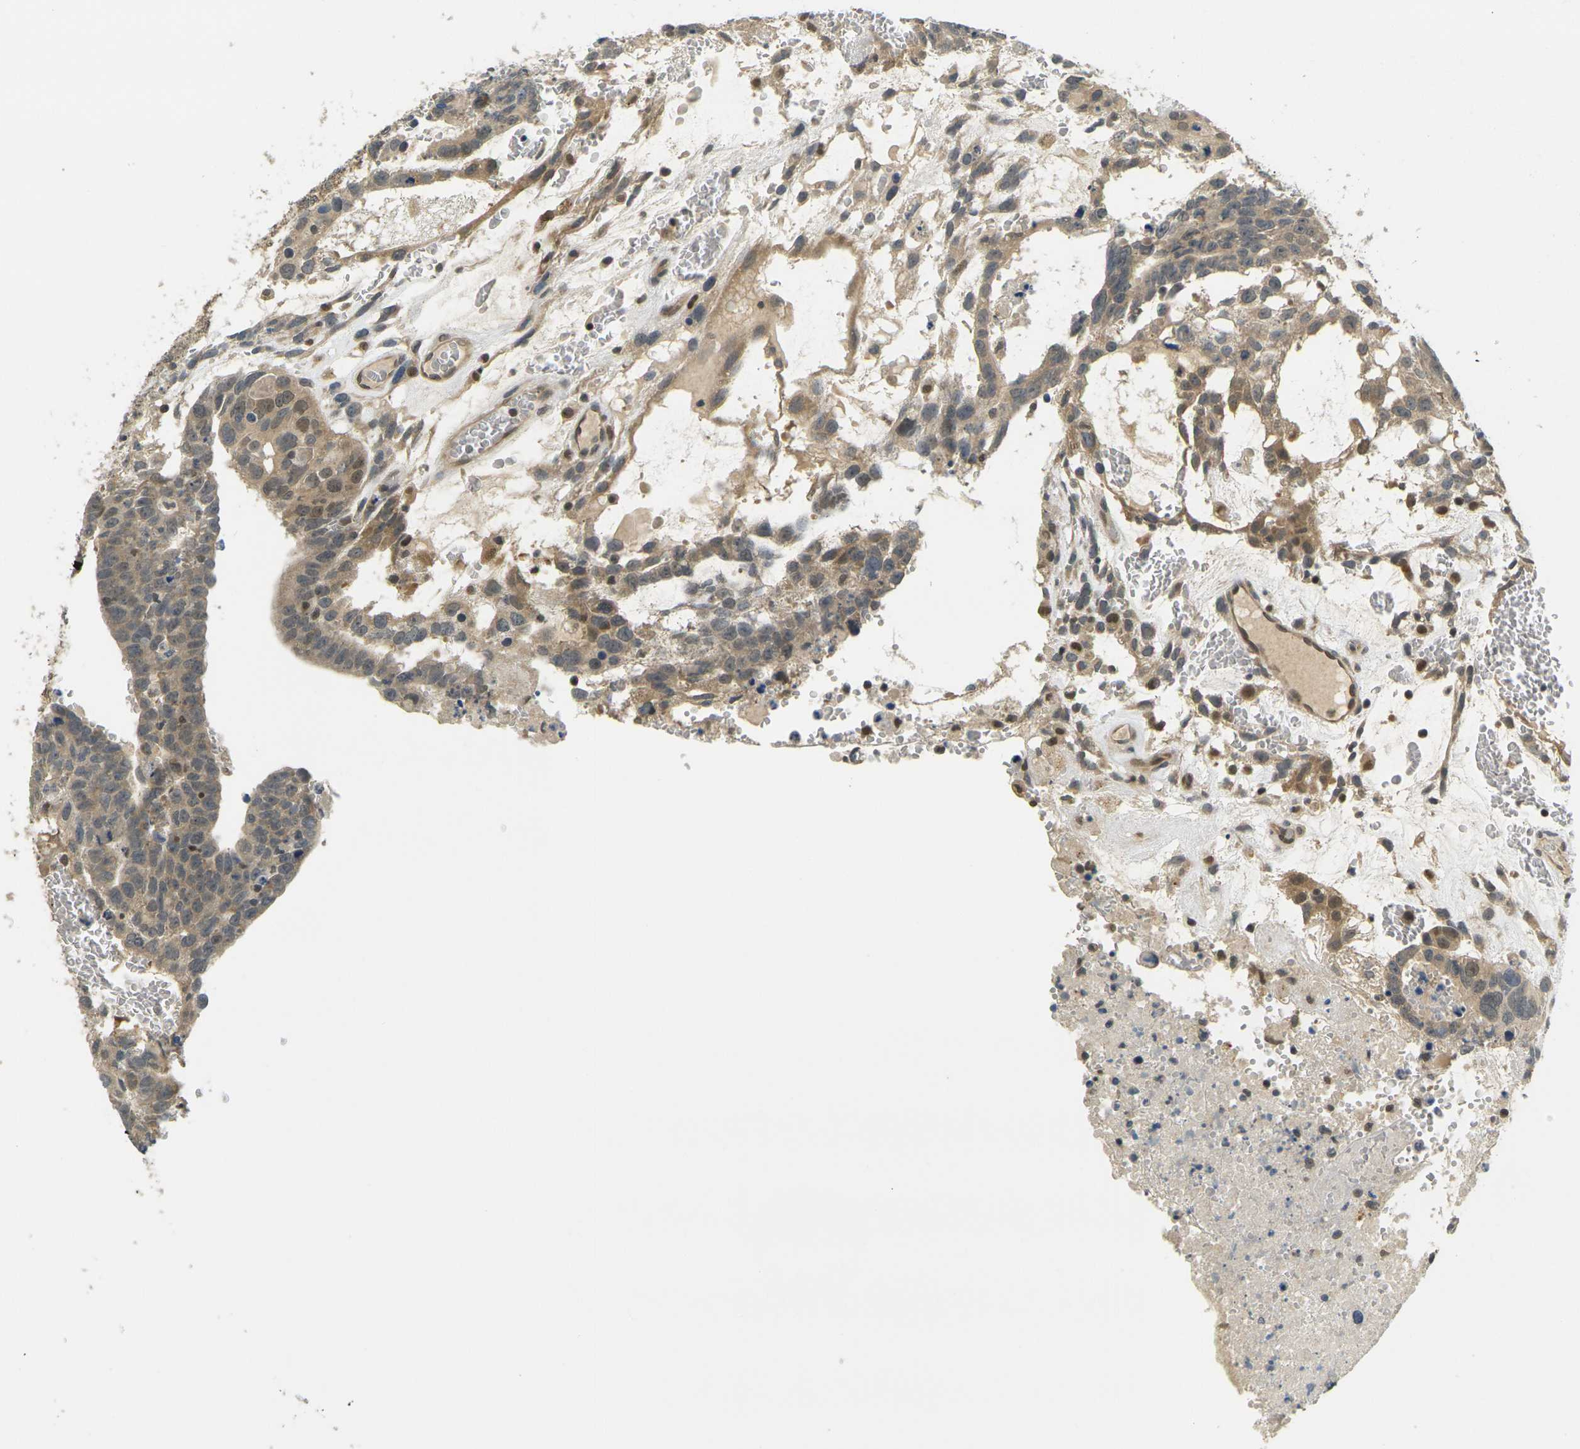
{"staining": {"intensity": "weak", "quantity": ">75%", "location": "cytoplasmic/membranous"}, "tissue": "testis cancer", "cell_type": "Tumor cells", "image_type": "cancer", "snomed": [{"axis": "morphology", "description": "Seminoma, NOS"}, {"axis": "morphology", "description": "Carcinoma, Embryonal, NOS"}, {"axis": "topography", "description": "Testis"}], "caption": "Testis cancer tissue exhibits weak cytoplasmic/membranous positivity in approximately >75% of tumor cells, visualized by immunohistochemistry. (DAB IHC with brightfield microscopy, high magnification).", "gene": "KLHL8", "patient": {"sex": "male", "age": 52}}